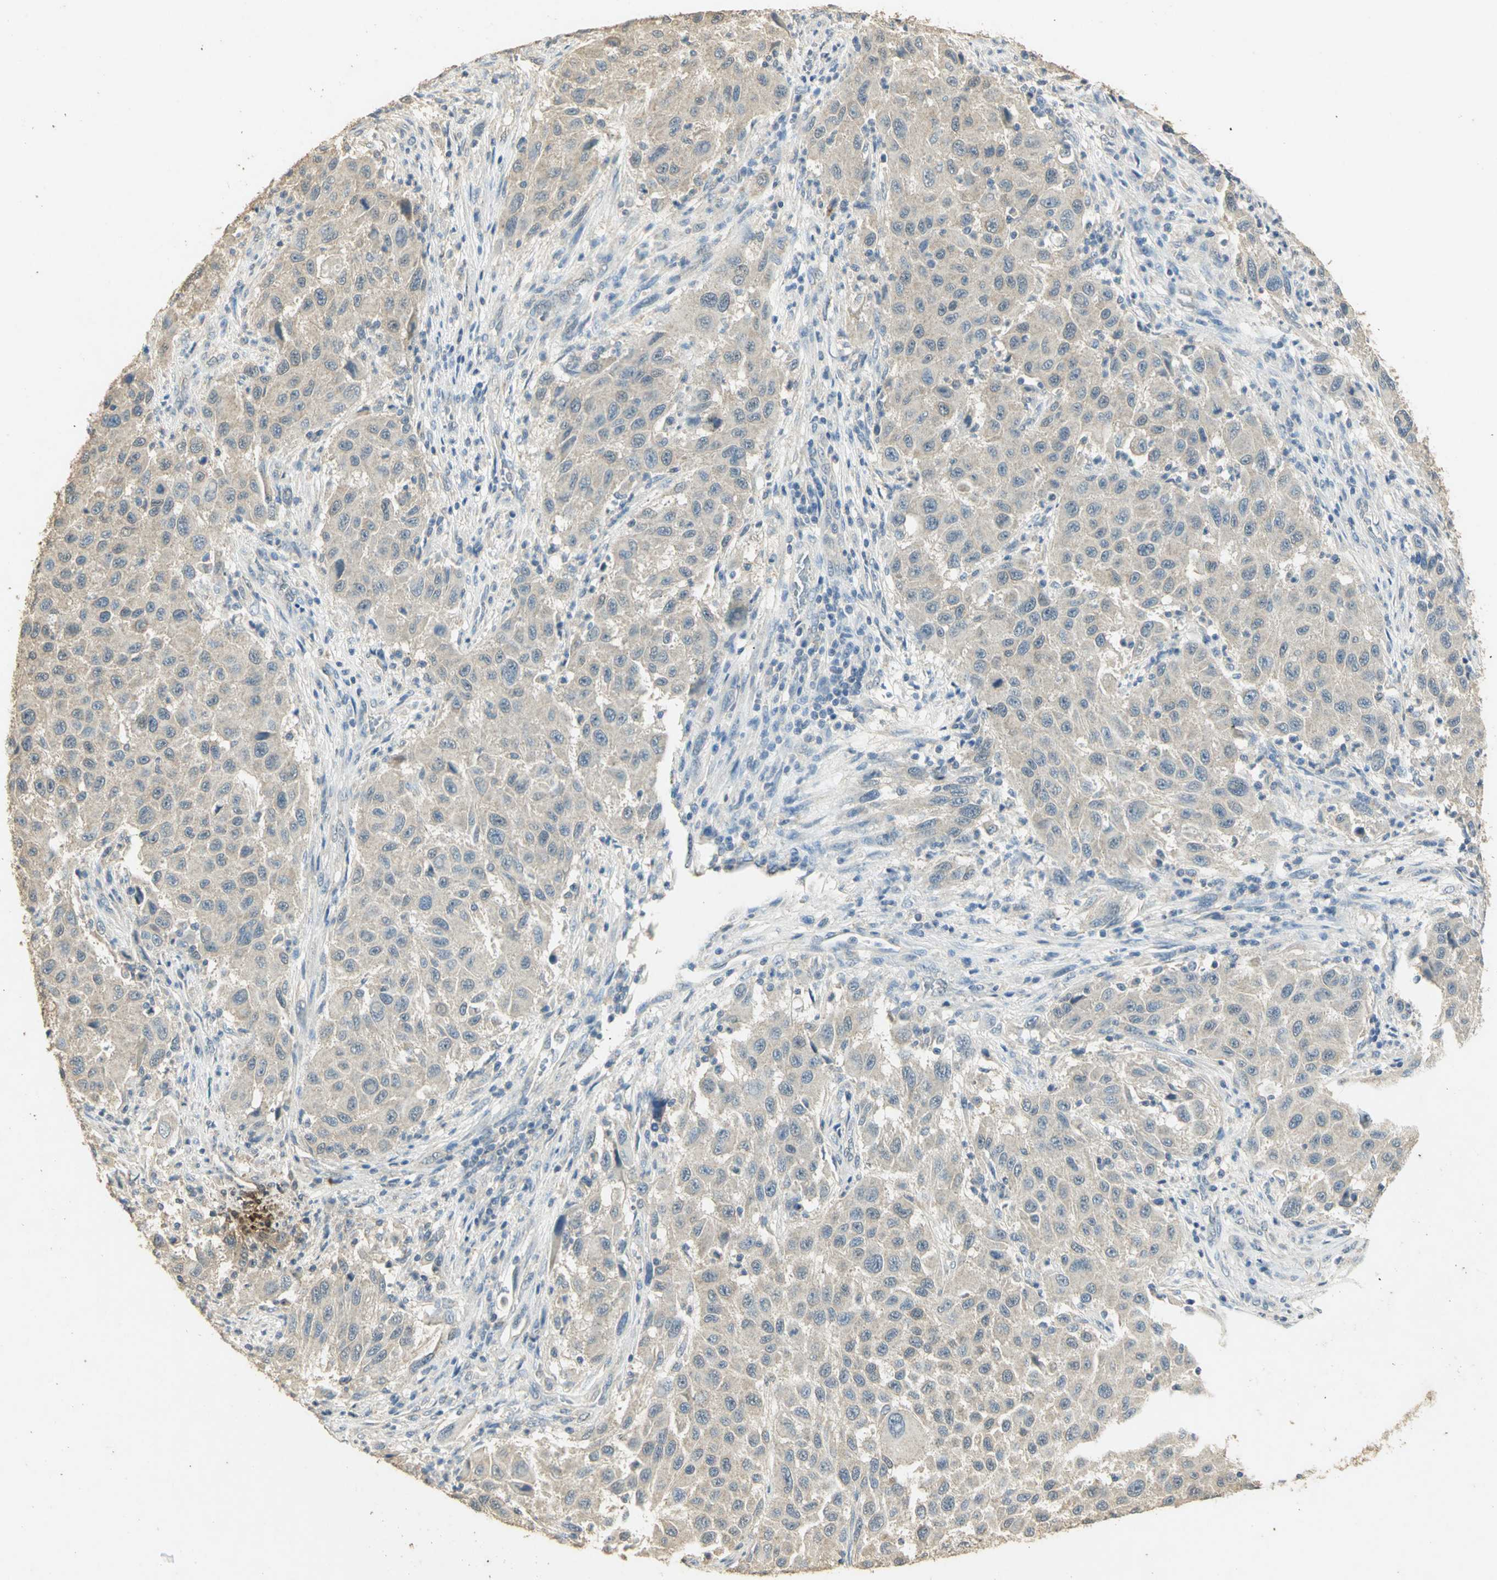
{"staining": {"intensity": "weak", "quantity": ">75%", "location": "cytoplasmic/membranous"}, "tissue": "melanoma", "cell_type": "Tumor cells", "image_type": "cancer", "snomed": [{"axis": "morphology", "description": "Malignant melanoma, Metastatic site"}, {"axis": "topography", "description": "Lymph node"}], "caption": "Protein analysis of malignant melanoma (metastatic site) tissue demonstrates weak cytoplasmic/membranous positivity in approximately >75% of tumor cells.", "gene": "ASB9", "patient": {"sex": "male", "age": 61}}